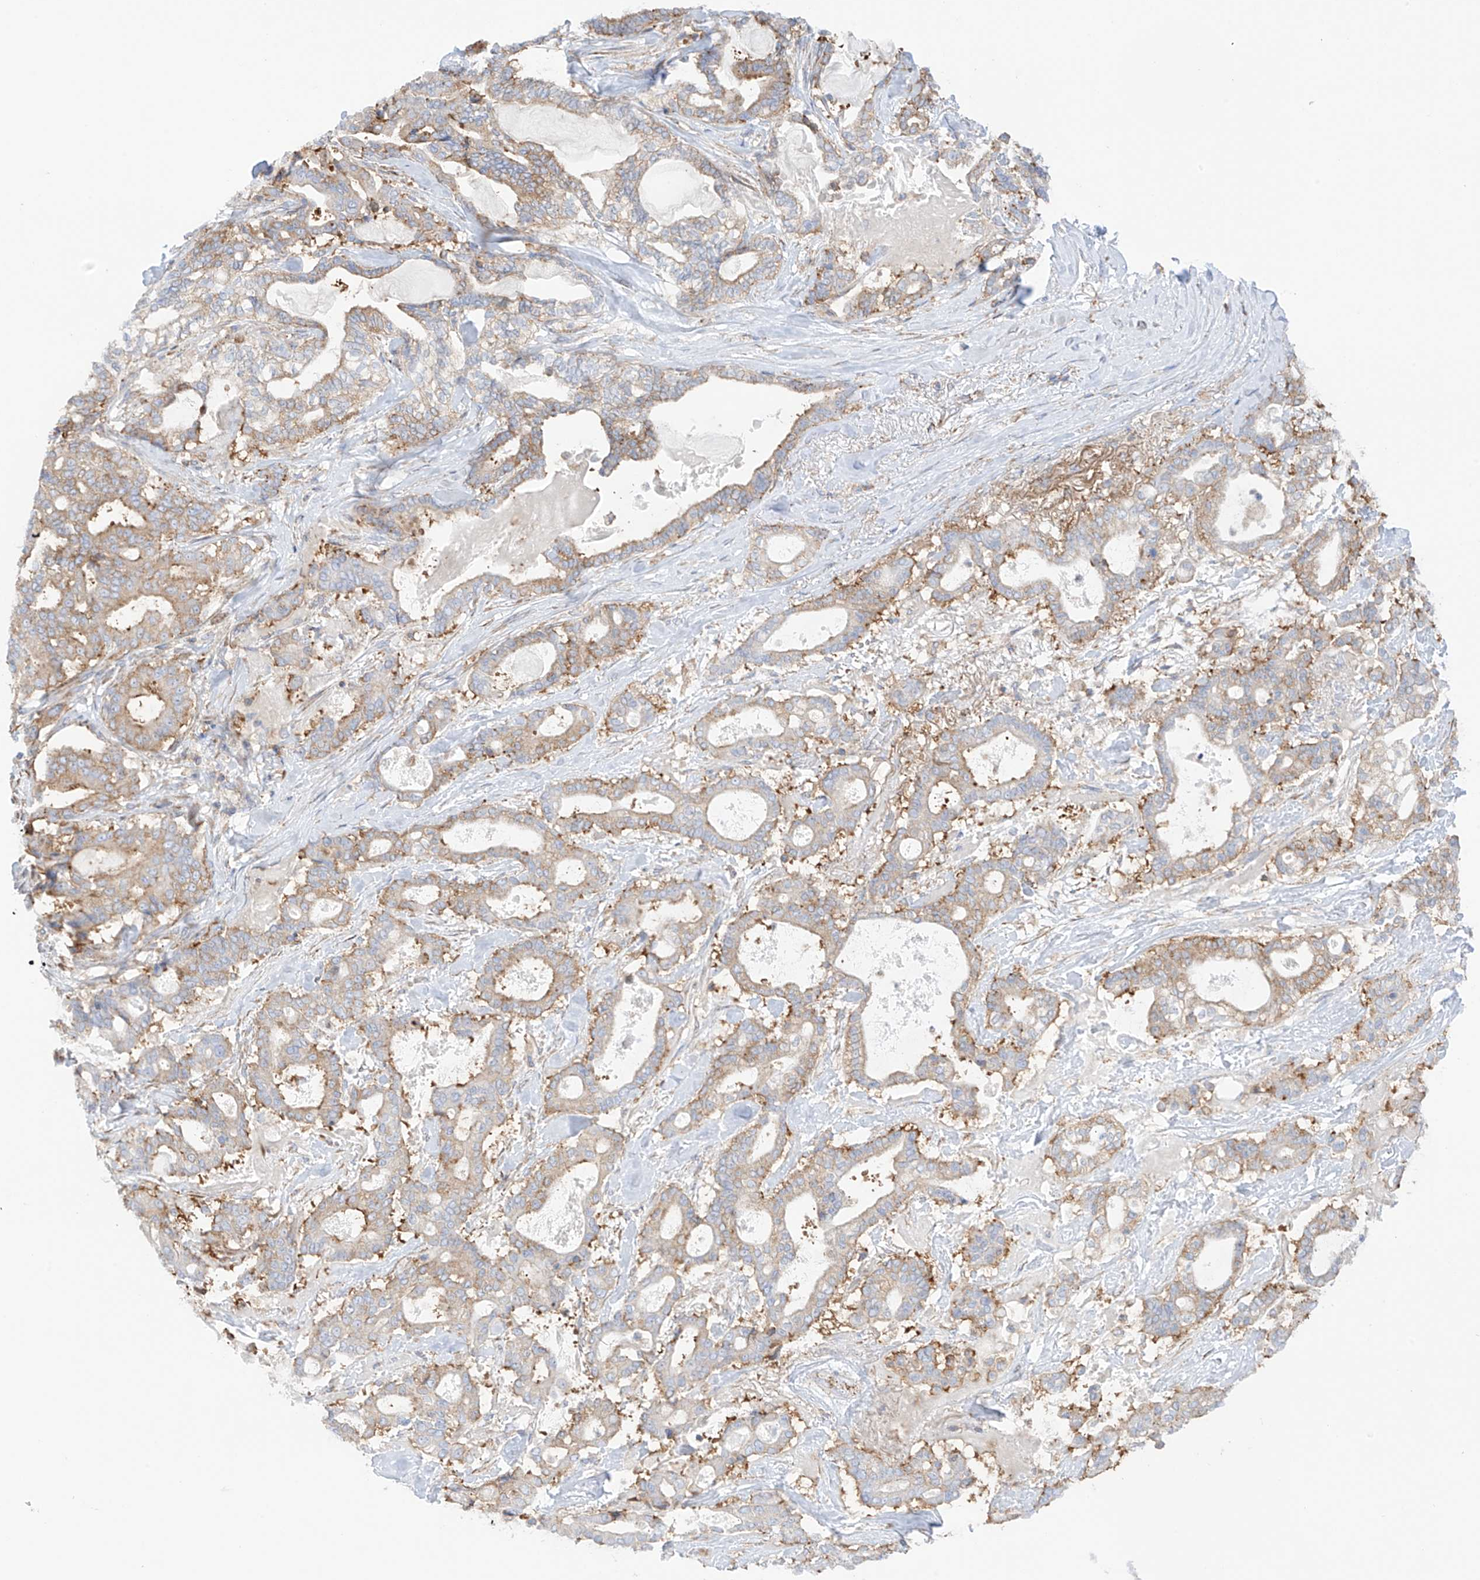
{"staining": {"intensity": "moderate", "quantity": ">75%", "location": "cytoplasmic/membranous"}, "tissue": "pancreatic cancer", "cell_type": "Tumor cells", "image_type": "cancer", "snomed": [{"axis": "morphology", "description": "Adenocarcinoma, NOS"}, {"axis": "topography", "description": "Pancreas"}], "caption": "DAB (3,3'-diaminobenzidine) immunohistochemical staining of human pancreatic cancer displays moderate cytoplasmic/membranous protein staining in approximately >75% of tumor cells.", "gene": "XKR3", "patient": {"sex": "male", "age": 63}}